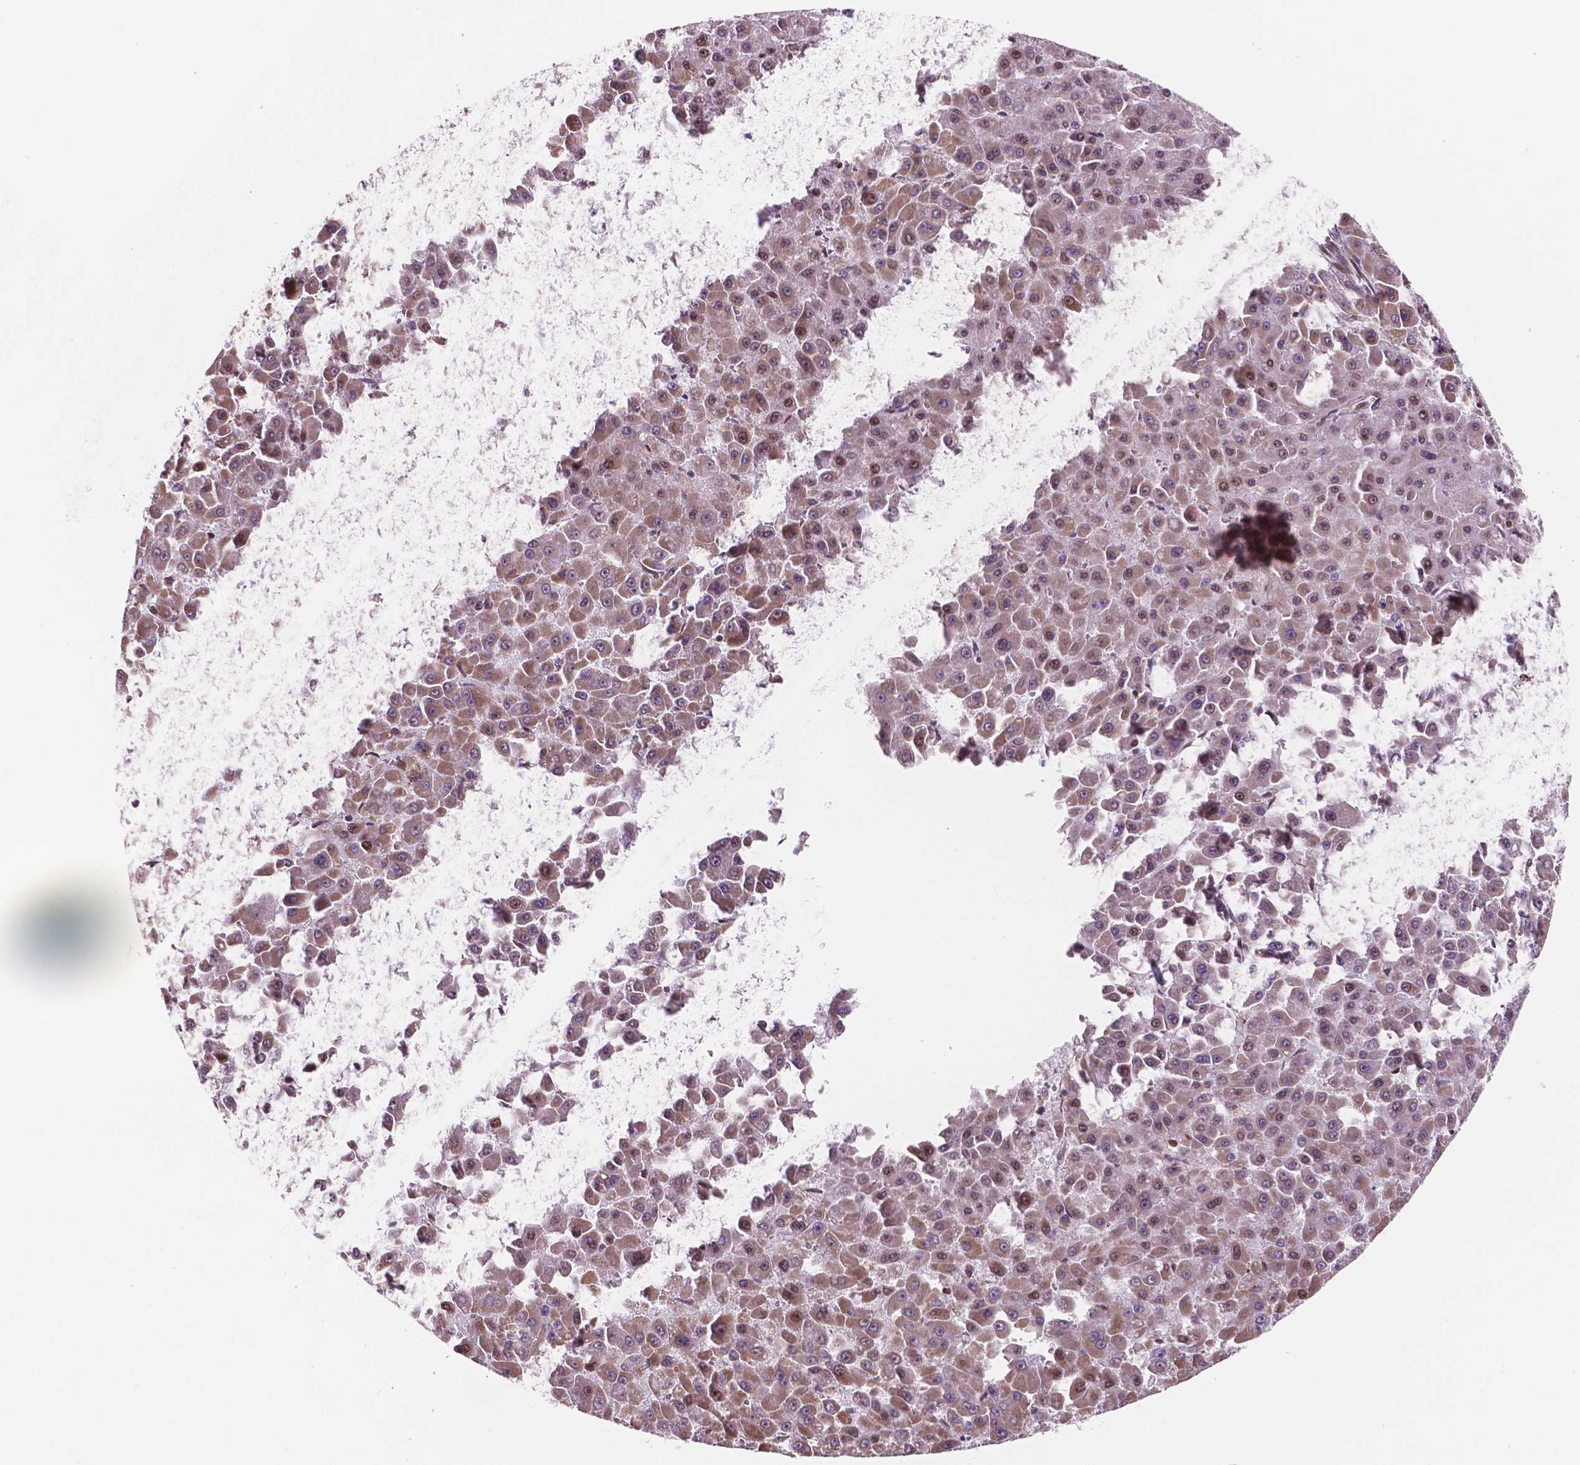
{"staining": {"intensity": "moderate", "quantity": ">75%", "location": "cytoplasmic/membranous,nuclear"}, "tissue": "liver cancer", "cell_type": "Tumor cells", "image_type": "cancer", "snomed": [{"axis": "morphology", "description": "Carcinoma, Hepatocellular, NOS"}, {"axis": "topography", "description": "Liver"}], "caption": "Liver hepatocellular carcinoma stained with IHC exhibits moderate cytoplasmic/membranous and nuclear expression in approximately >75% of tumor cells.", "gene": "NDUFA10", "patient": {"sex": "male", "age": 78}}